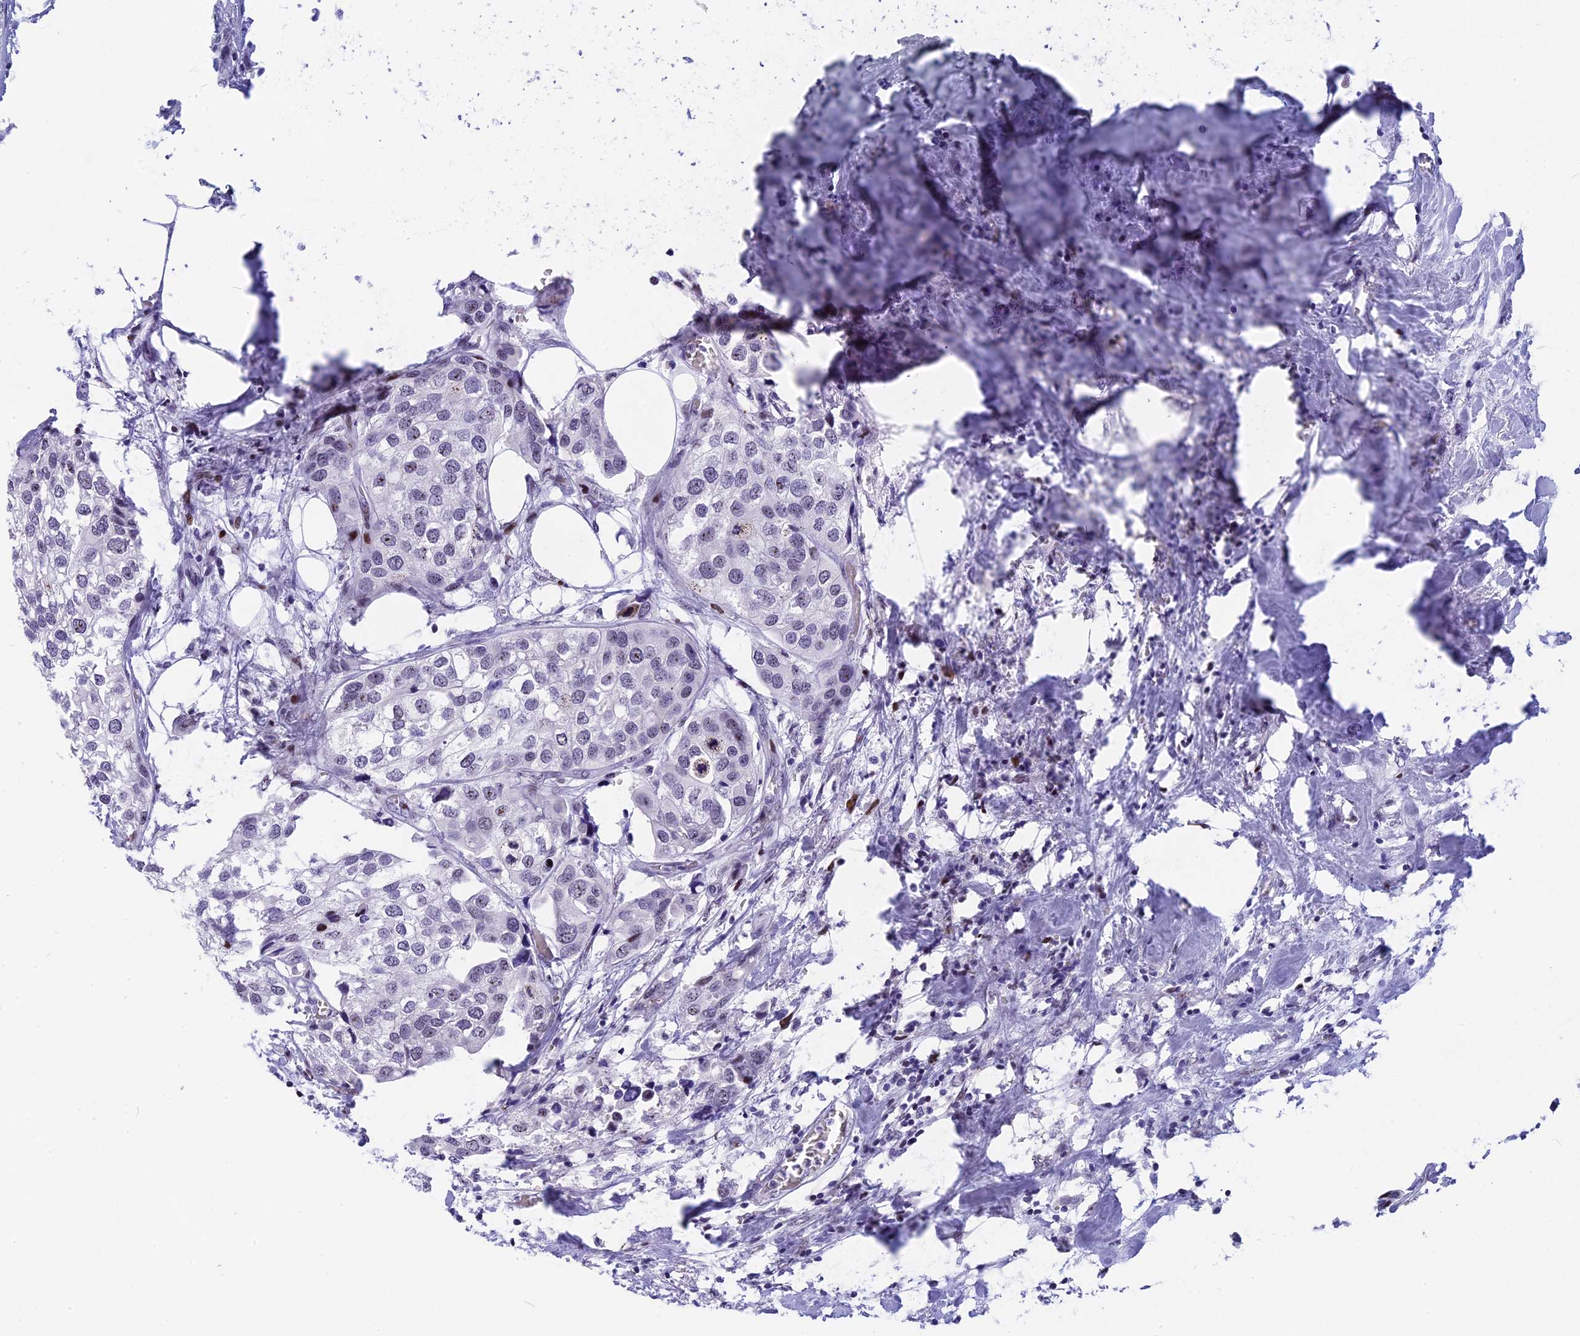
{"staining": {"intensity": "negative", "quantity": "none", "location": "none"}, "tissue": "urothelial cancer", "cell_type": "Tumor cells", "image_type": "cancer", "snomed": [{"axis": "morphology", "description": "Urothelial carcinoma, High grade"}, {"axis": "topography", "description": "Urinary bladder"}], "caption": "Immunohistochemistry (IHC) of human urothelial cancer demonstrates no staining in tumor cells.", "gene": "NSA2", "patient": {"sex": "male", "age": 64}}